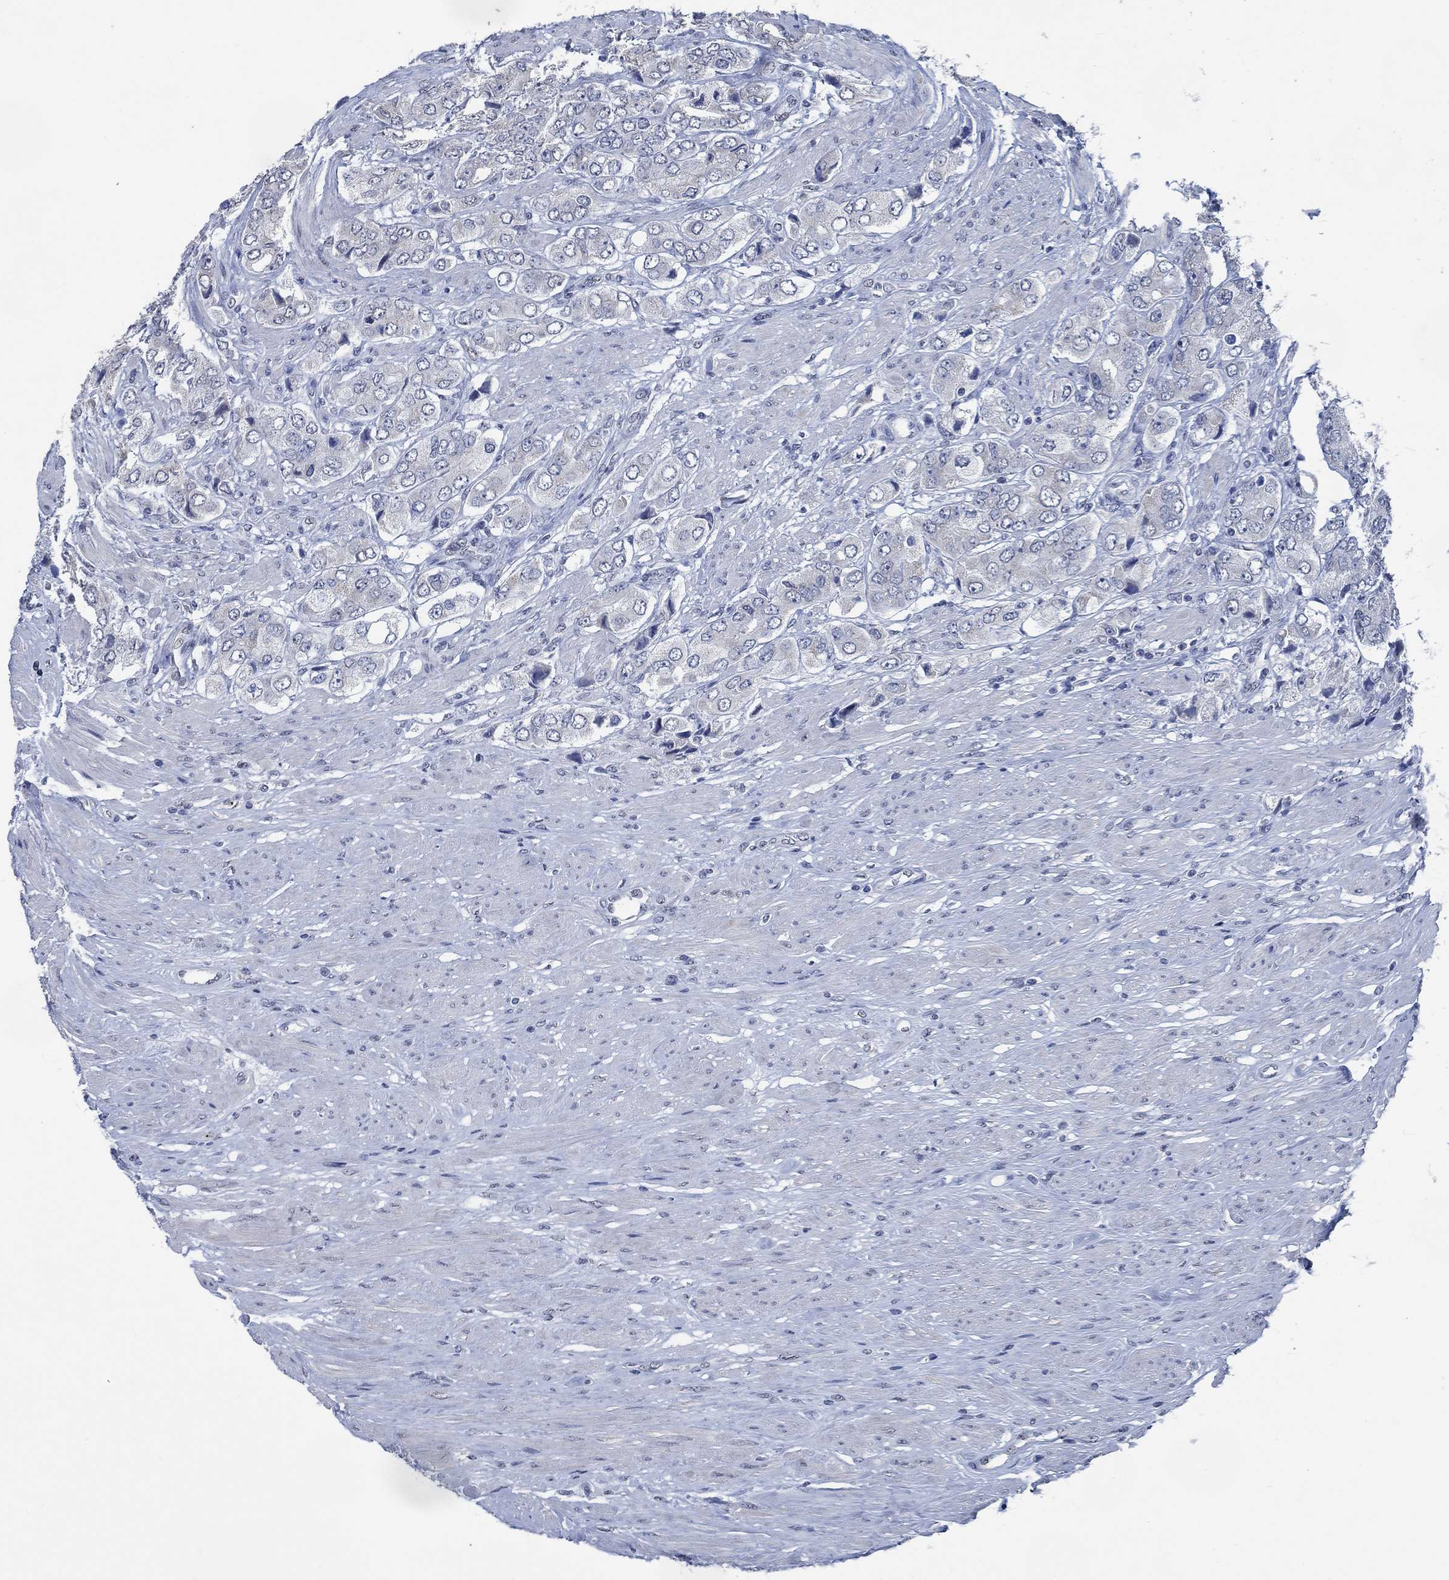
{"staining": {"intensity": "negative", "quantity": "none", "location": "none"}, "tissue": "prostate cancer", "cell_type": "Tumor cells", "image_type": "cancer", "snomed": [{"axis": "morphology", "description": "Adenocarcinoma, Low grade"}, {"axis": "topography", "description": "Prostate"}], "caption": "A micrograph of prostate adenocarcinoma (low-grade) stained for a protein shows no brown staining in tumor cells. (Stains: DAB immunohistochemistry with hematoxylin counter stain, Microscopy: brightfield microscopy at high magnification).", "gene": "OBSCN", "patient": {"sex": "male", "age": 69}}